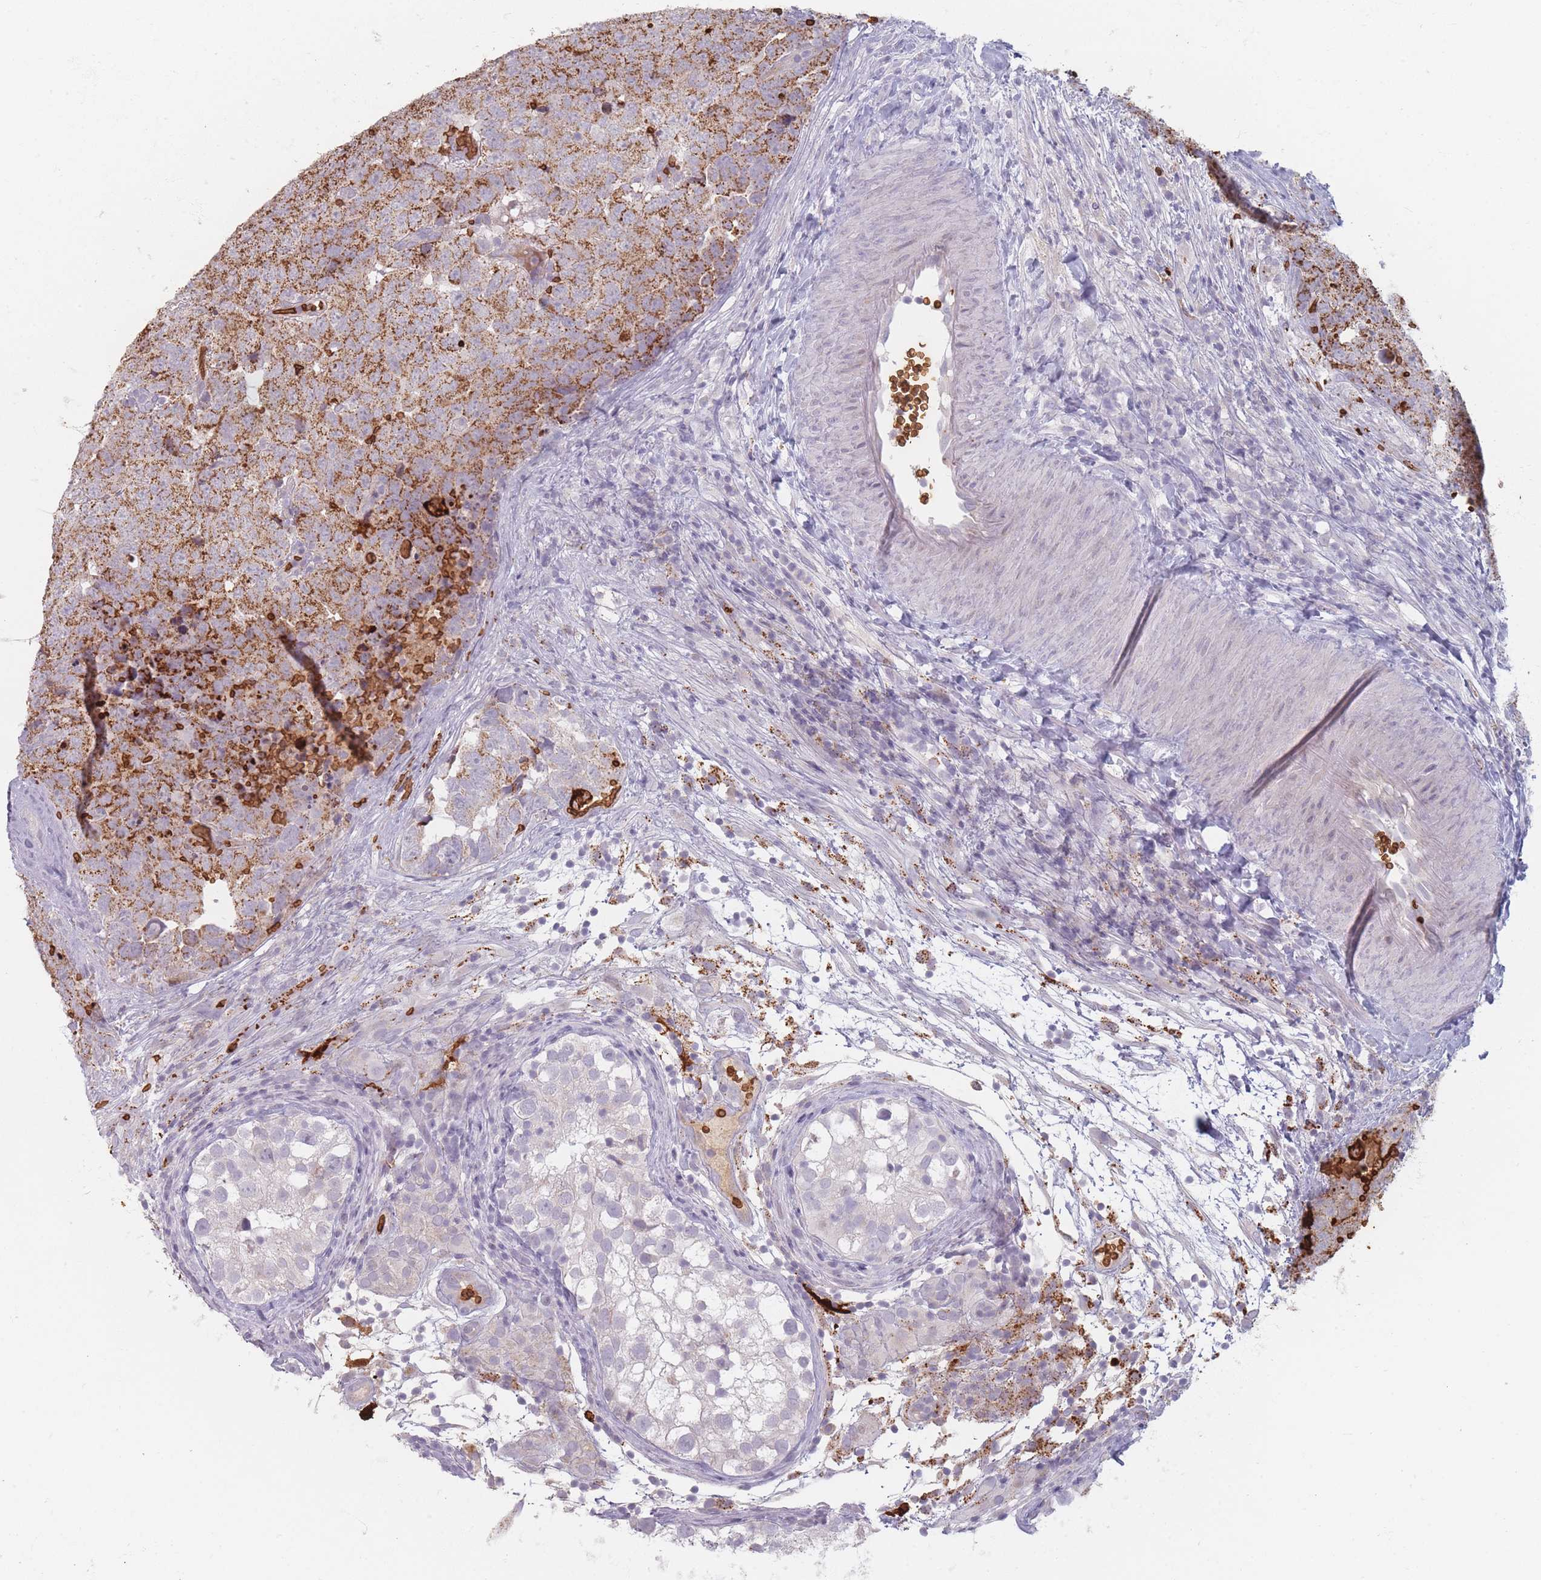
{"staining": {"intensity": "moderate", "quantity": ">75%", "location": "cytoplasmic/membranous"}, "tissue": "testis cancer", "cell_type": "Tumor cells", "image_type": "cancer", "snomed": [{"axis": "morphology", "description": "Seminoma, NOS"}, {"axis": "morphology", "description": "Teratoma, malignant, NOS"}, {"axis": "topography", "description": "Testis"}], "caption": "A micrograph of human testis cancer (teratoma (malignant)) stained for a protein demonstrates moderate cytoplasmic/membranous brown staining in tumor cells.", "gene": "SLC2A6", "patient": {"sex": "male", "age": 34}}